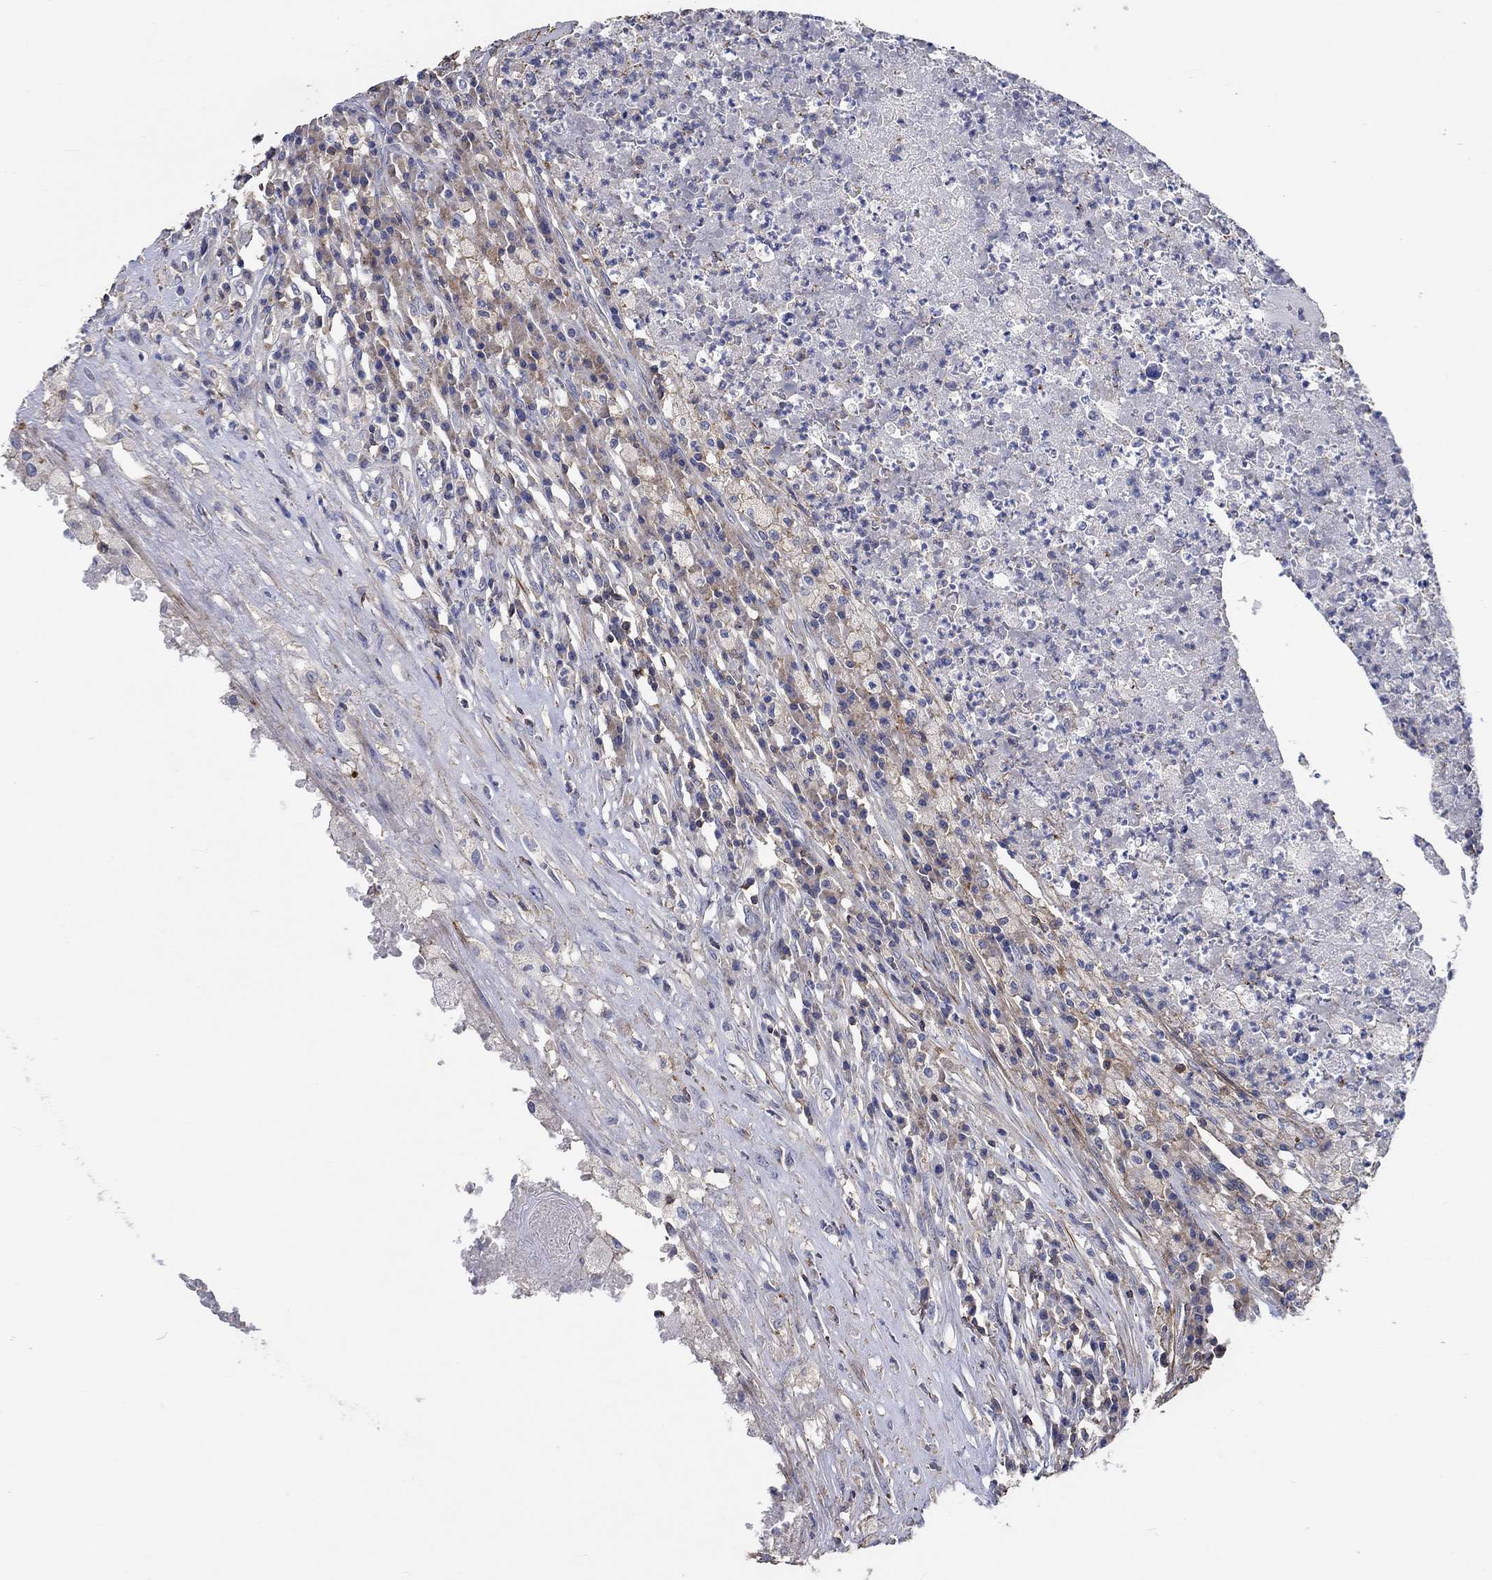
{"staining": {"intensity": "moderate", "quantity": "<25%", "location": "cytoplasmic/membranous"}, "tissue": "testis cancer", "cell_type": "Tumor cells", "image_type": "cancer", "snomed": [{"axis": "morphology", "description": "Necrosis, NOS"}, {"axis": "morphology", "description": "Carcinoma, Embryonal, NOS"}, {"axis": "topography", "description": "Testis"}], "caption": "Moderate cytoplasmic/membranous protein staining is appreciated in about <25% of tumor cells in embryonal carcinoma (testis).", "gene": "TNFAIP8L3", "patient": {"sex": "male", "age": 19}}